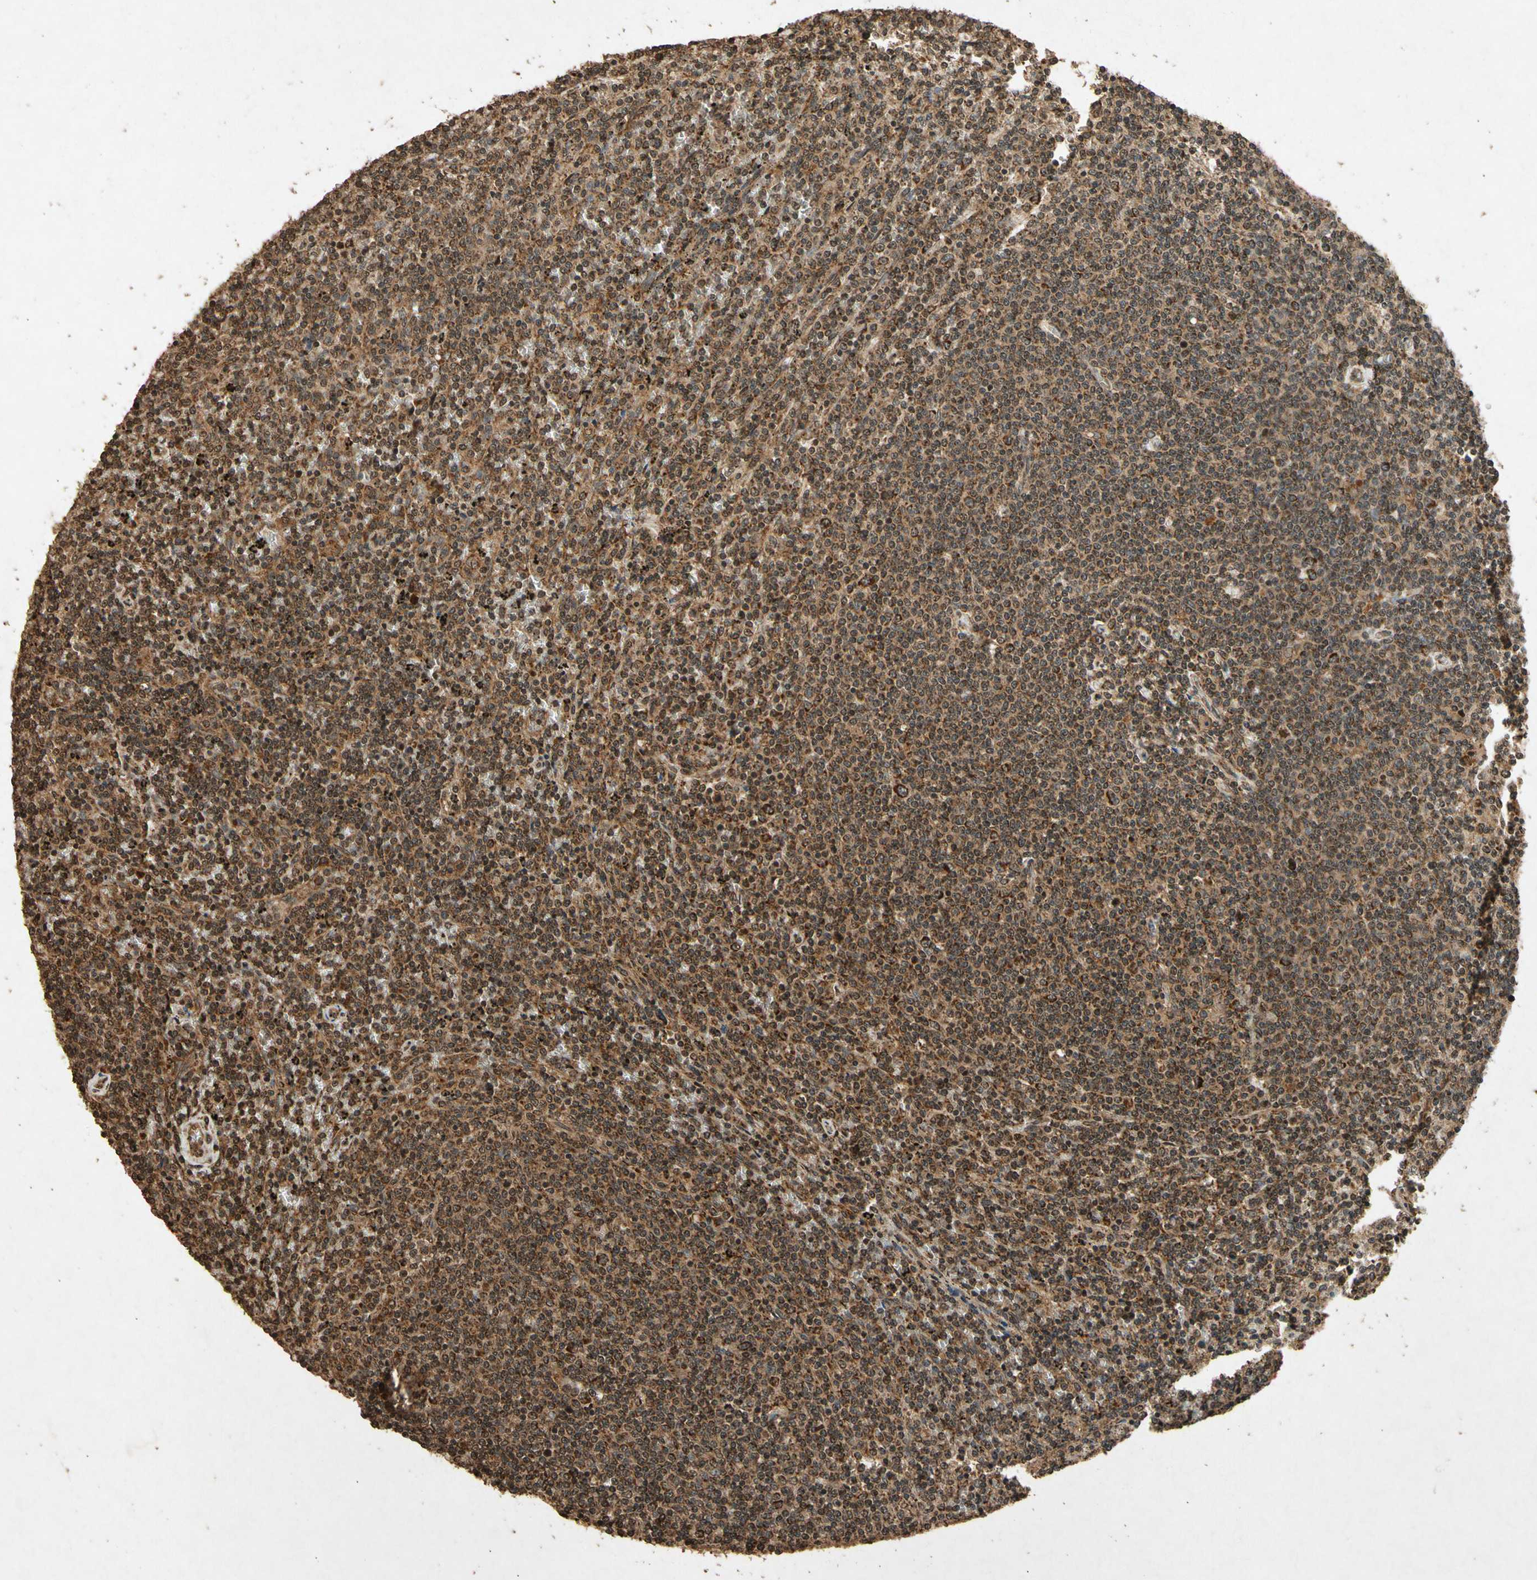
{"staining": {"intensity": "moderate", "quantity": ">75%", "location": "cytoplasmic/membranous"}, "tissue": "lymphoma", "cell_type": "Tumor cells", "image_type": "cancer", "snomed": [{"axis": "morphology", "description": "Malignant lymphoma, non-Hodgkin's type, Low grade"}, {"axis": "topography", "description": "Spleen"}], "caption": "Immunohistochemical staining of human lymphoma exhibits medium levels of moderate cytoplasmic/membranous protein positivity in about >75% of tumor cells. The protein is stained brown, and the nuclei are stained in blue (DAB IHC with brightfield microscopy, high magnification).", "gene": "TXN2", "patient": {"sex": "female", "age": 50}}